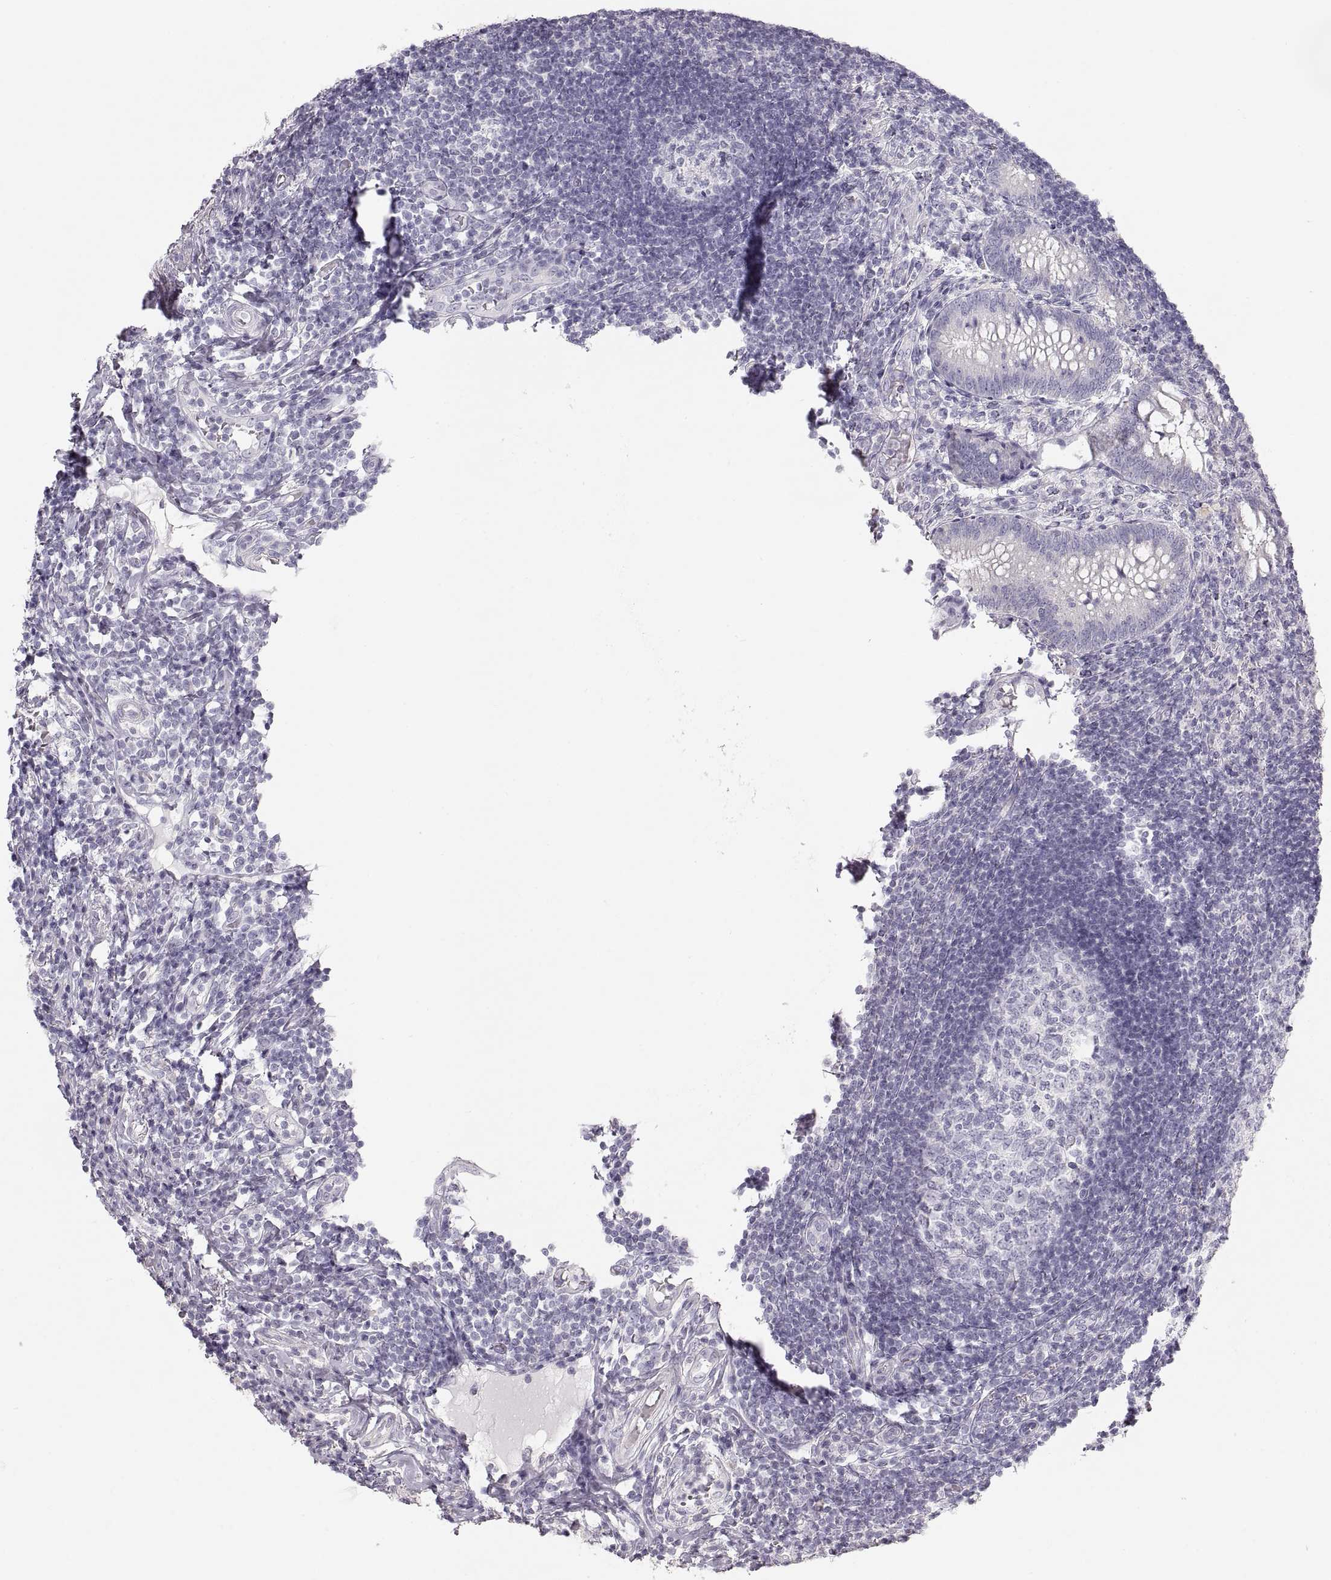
{"staining": {"intensity": "negative", "quantity": "none", "location": "none"}, "tissue": "appendix", "cell_type": "Glandular cells", "image_type": "normal", "snomed": [{"axis": "morphology", "description": "Normal tissue, NOS"}, {"axis": "morphology", "description": "Inflammation, NOS"}, {"axis": "topography", "description": "Appendix"}], "caption": "Glandular cells show no significant expression in normal appendix. The staining is performed using DAB (3,3'-diaminobenzidine) brown chromogen with nuclei counter-stained in using hematoxylin.", "gene": "ZP3", "patient": {"sex": "male", "age": 16}}